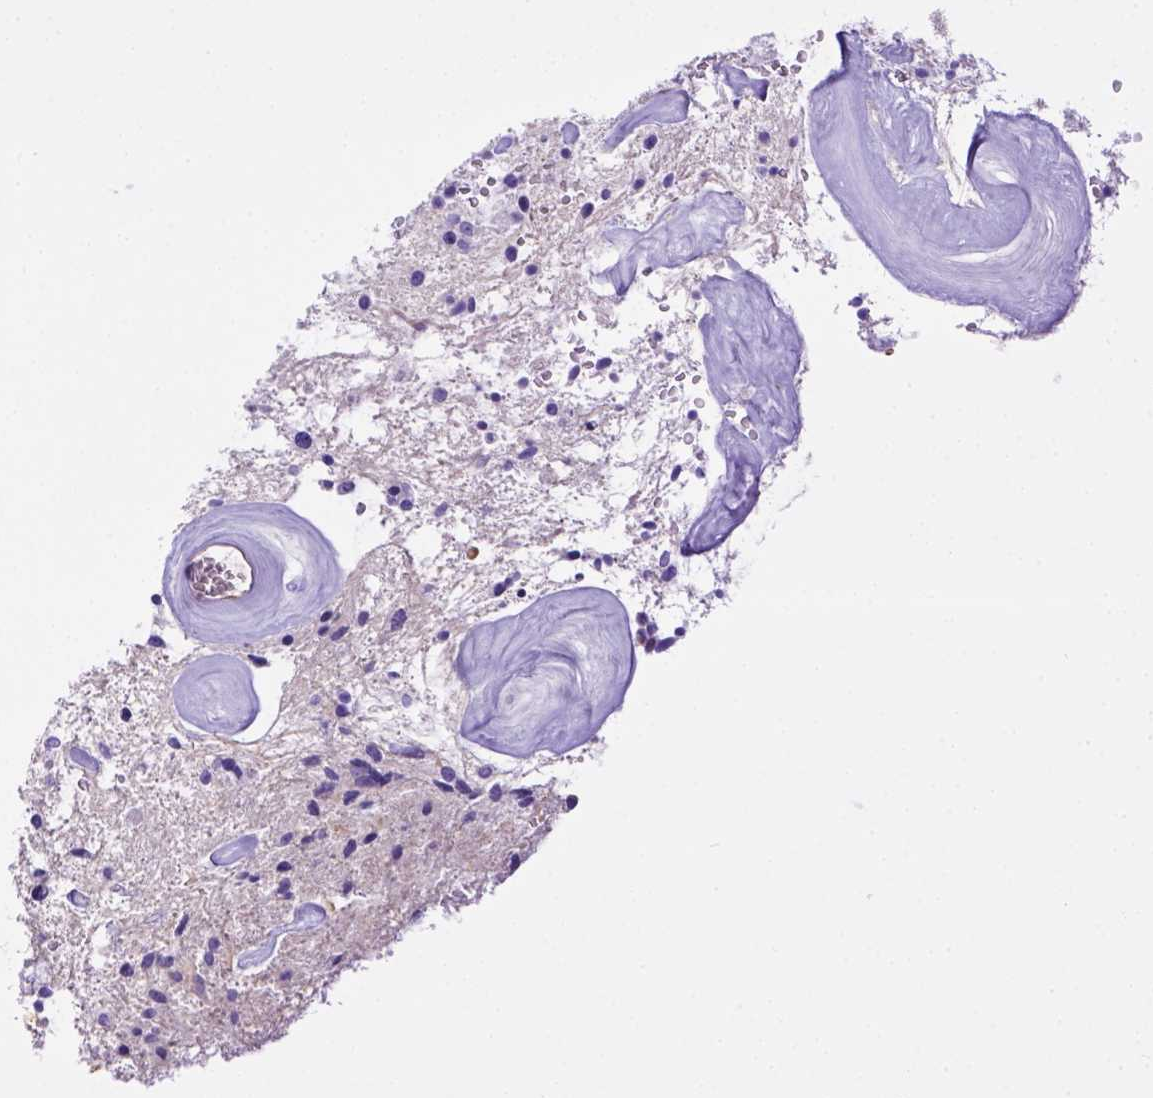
{"staining": {"intensity": "negative", "quantity": "none", "location": "none"}, "tissue": "glioma", "cell_type": "Tumor cells", "image_type": "cancer", "snomed": [{"axis": "morphology", "description": "Glioma, malignant, Low grade"}, {"axis": "topography", "description": "Cerebellum"}], "caption": "Immunohistochemistry photomicrograph of neoplastic tissue: glioma stained with DAB (3,3'-diaminobenzidine) shows no significant protein positivity in tumor cells.", "gene": "LRRC18", "patient": {"sex": "female", "age": 14}}